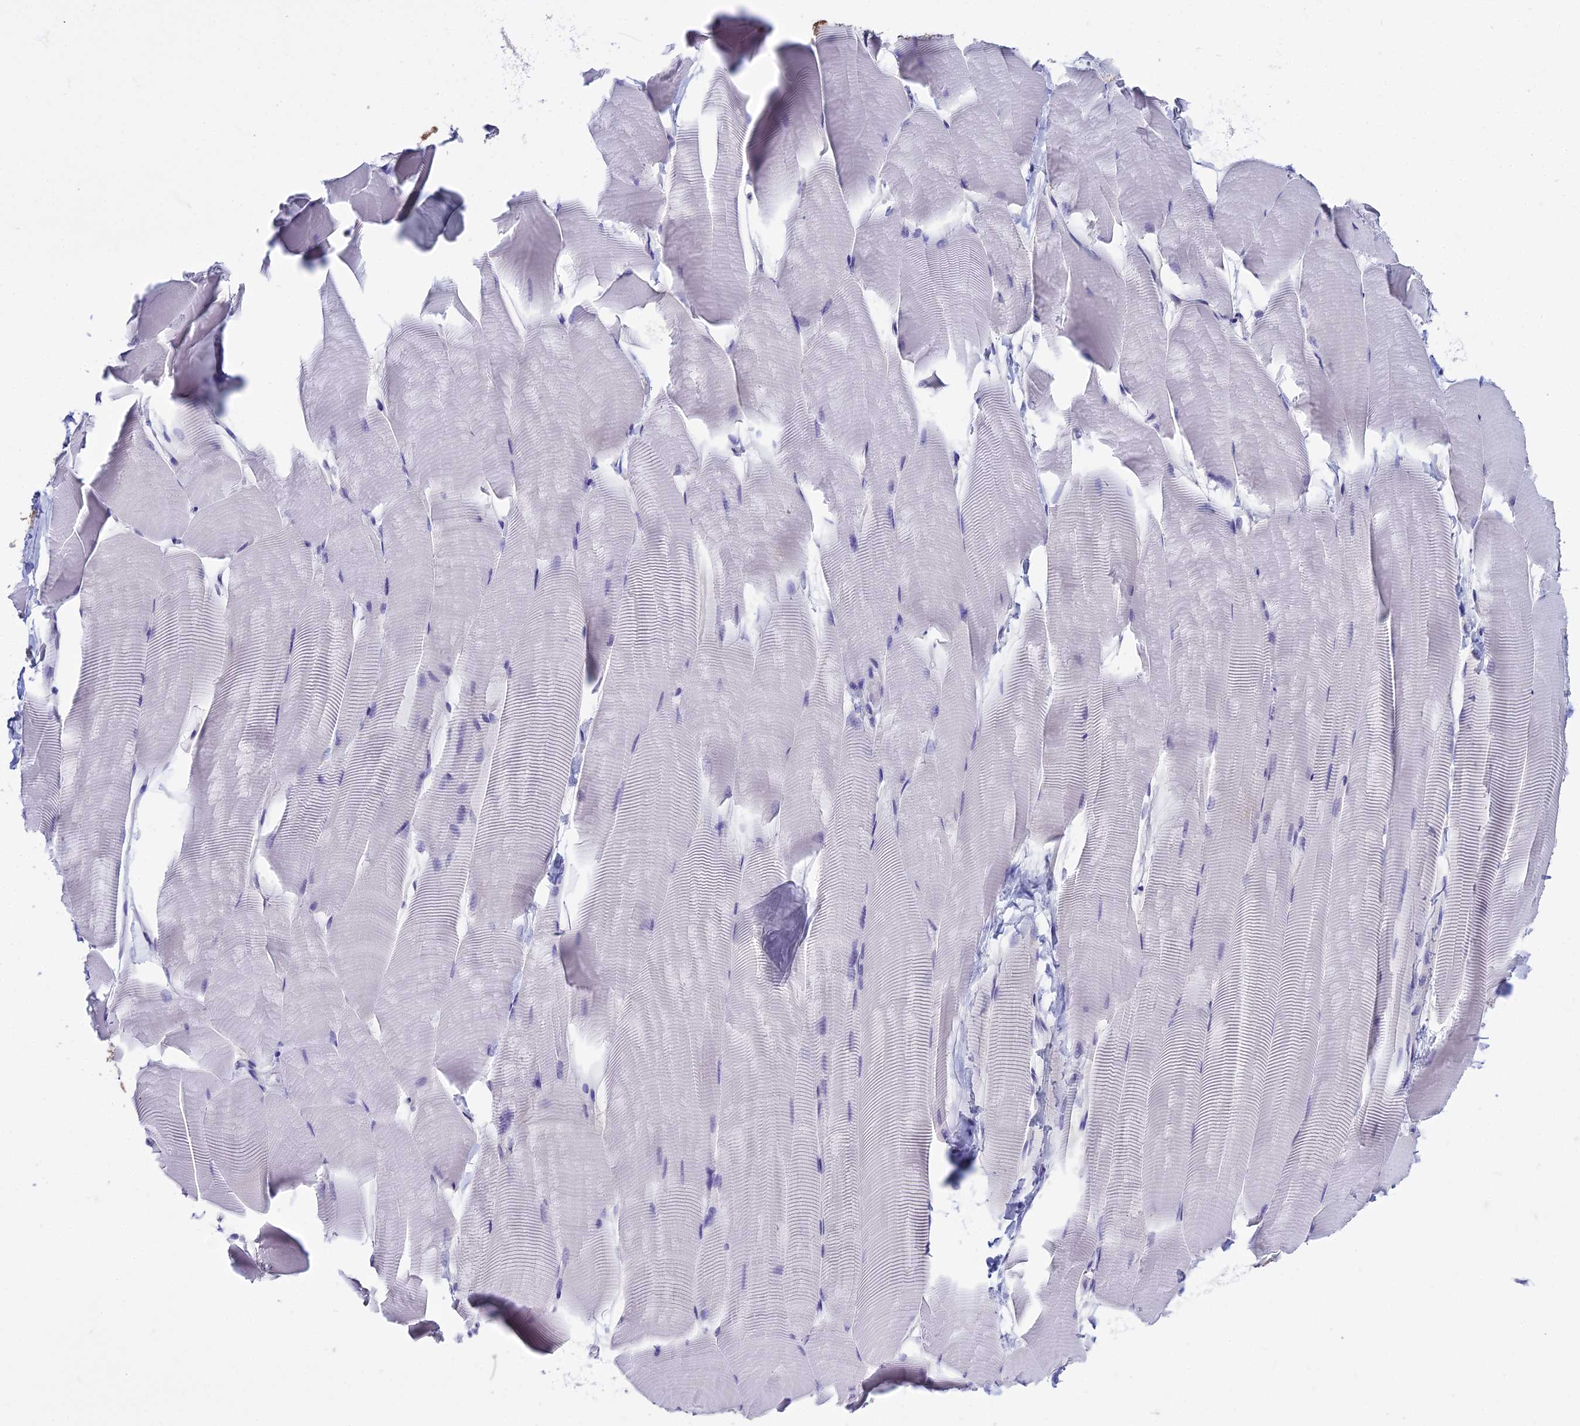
{"staining": {"intensity": "negative", "quantity": "none", "location": "none"}, "tissue": "skeletal muscle", "cell_type": "Myocytes", "image_type": "normal", "snomed": [{"axis": "morphology", "description": "Normal tissue, NOS"}, {"axis": "topography", "description": "Skeletal muscle"}], "caption": "Myocytes are negative for protein expression in unremarkable human skeletal muscle. (Stains: DAB immunohistochemistry (IHC) with hematoxylin counter stain, Microscopy: brightfield microscopy at high magnification).", "gene": "MAP6", "patient": {"sex": "male", "age": 25}}